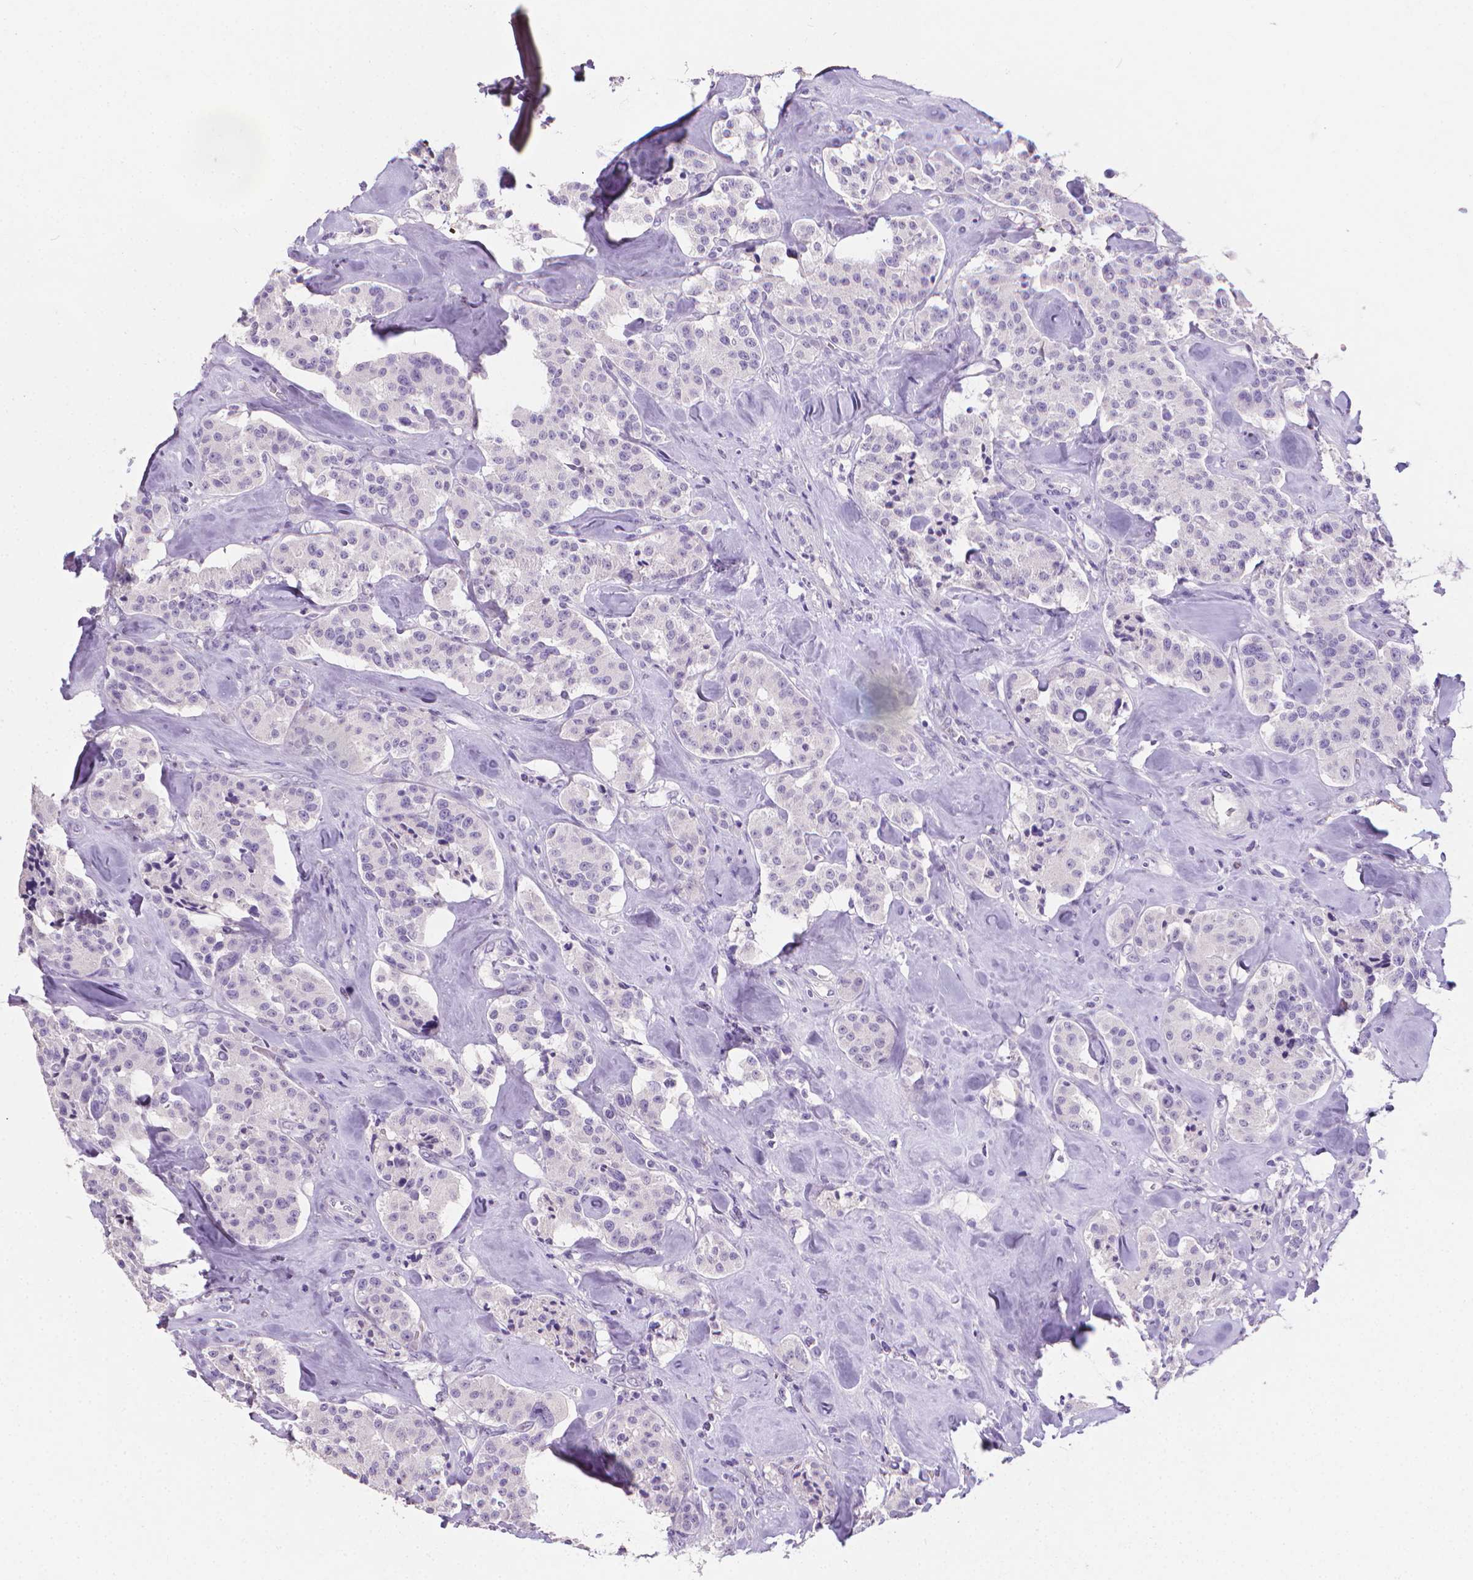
{"staining": {"intensity": "negative", "quantity": "none", "location": "none"}, "tissue": "carcinoid", "cell_type": "Tumor cells", "image_type": "cancer", "snomed": [{"axis": "morphology", "description": "Carcinoid, malignant, NOS"}, {"axis": "topography", "description": "Pancreas"}], "caption": "A micrograph of human carcinoid is negative for staining in tumor cells.", "gene": "XPNPEP2", "patient": {"sex": "male", "age": 41}}